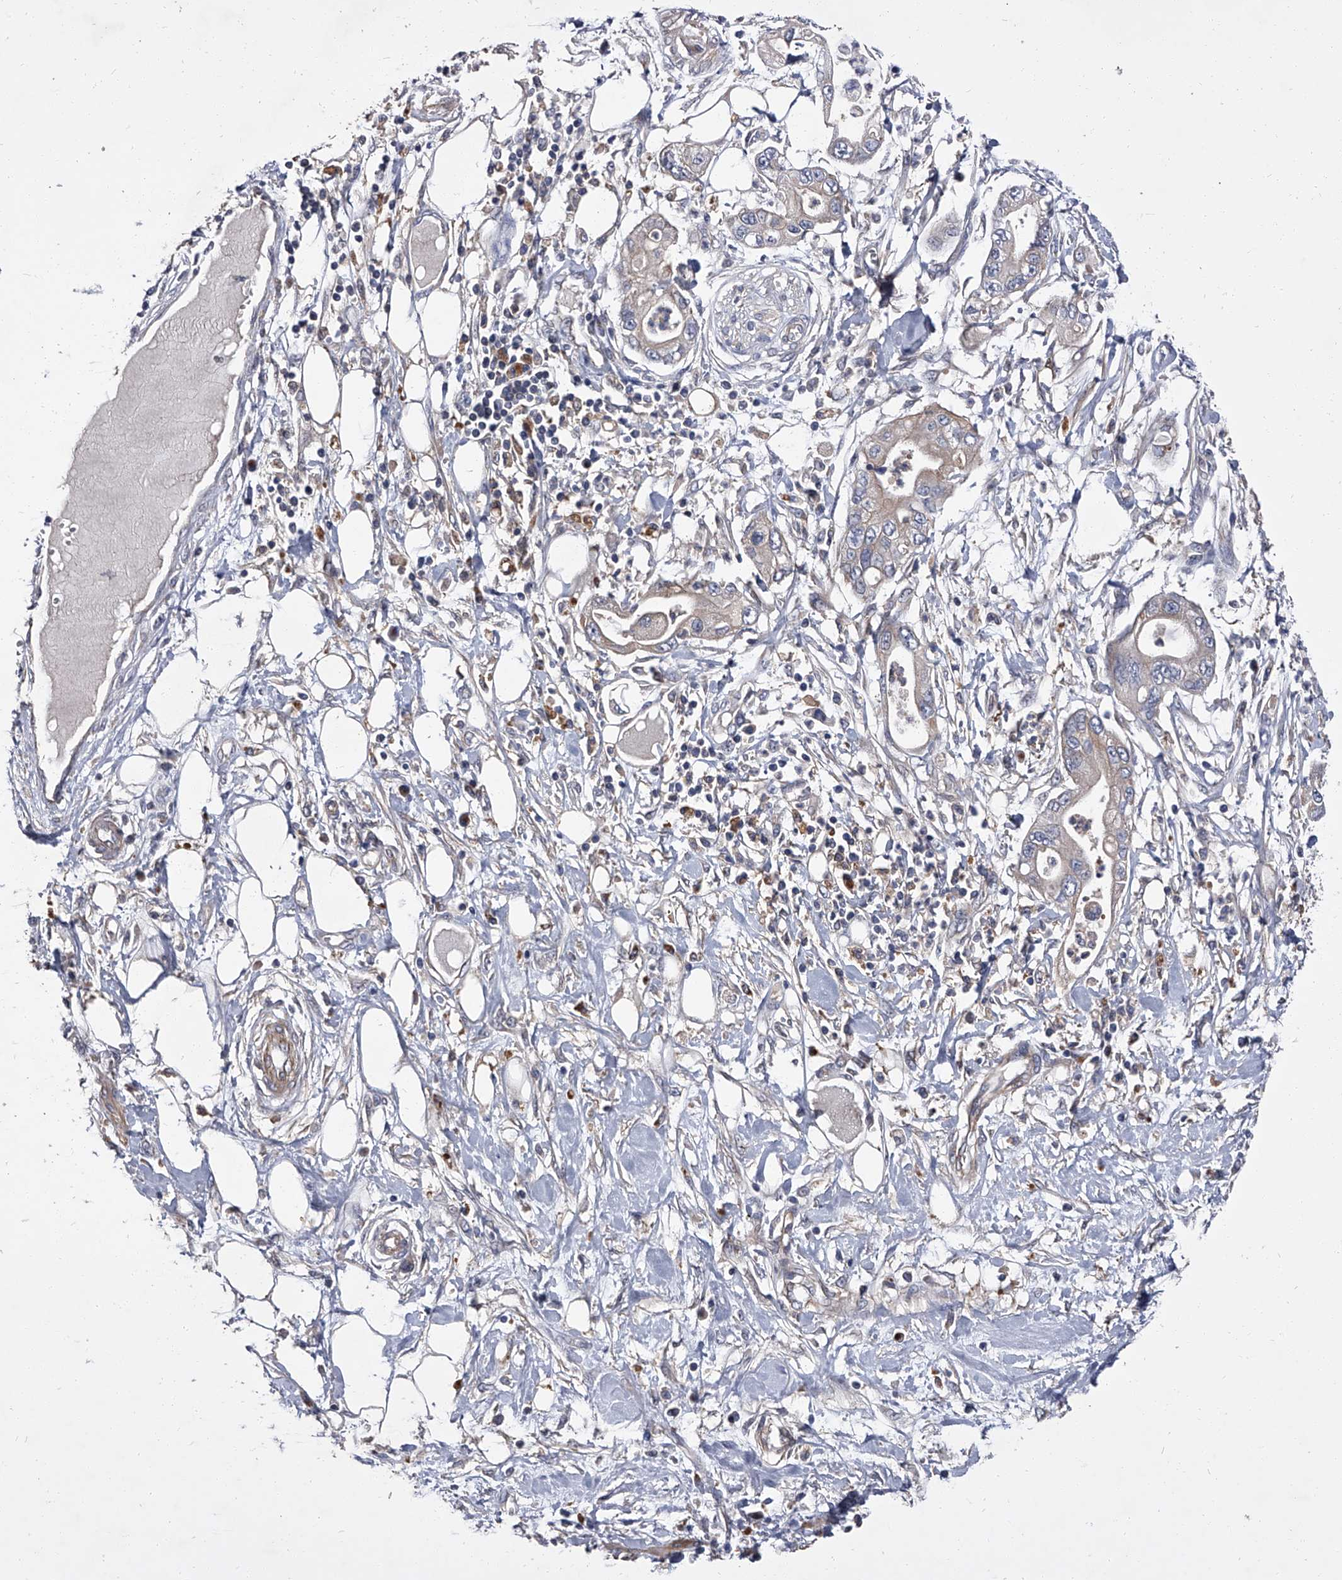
{"staining": {"intensity": "weak", "quantity": "<25%", "location": "cytoplasmic/membranous"}, "tissue": "pancreatic cancer", "cell_type": "Tumor cells", "image_type": "cancer", "snomed": [{"axis": "morphology", "description": "Adenocarcinoma, NOS"}, {"axis": "topography", "description": "Pancreas"}], "caption": "Pancreatic cancer was stained to show a protein in brown. There is no significant positivity in tumor cells.", "gene": "STK36", "patient": {"sex": "male", "age": 68}}